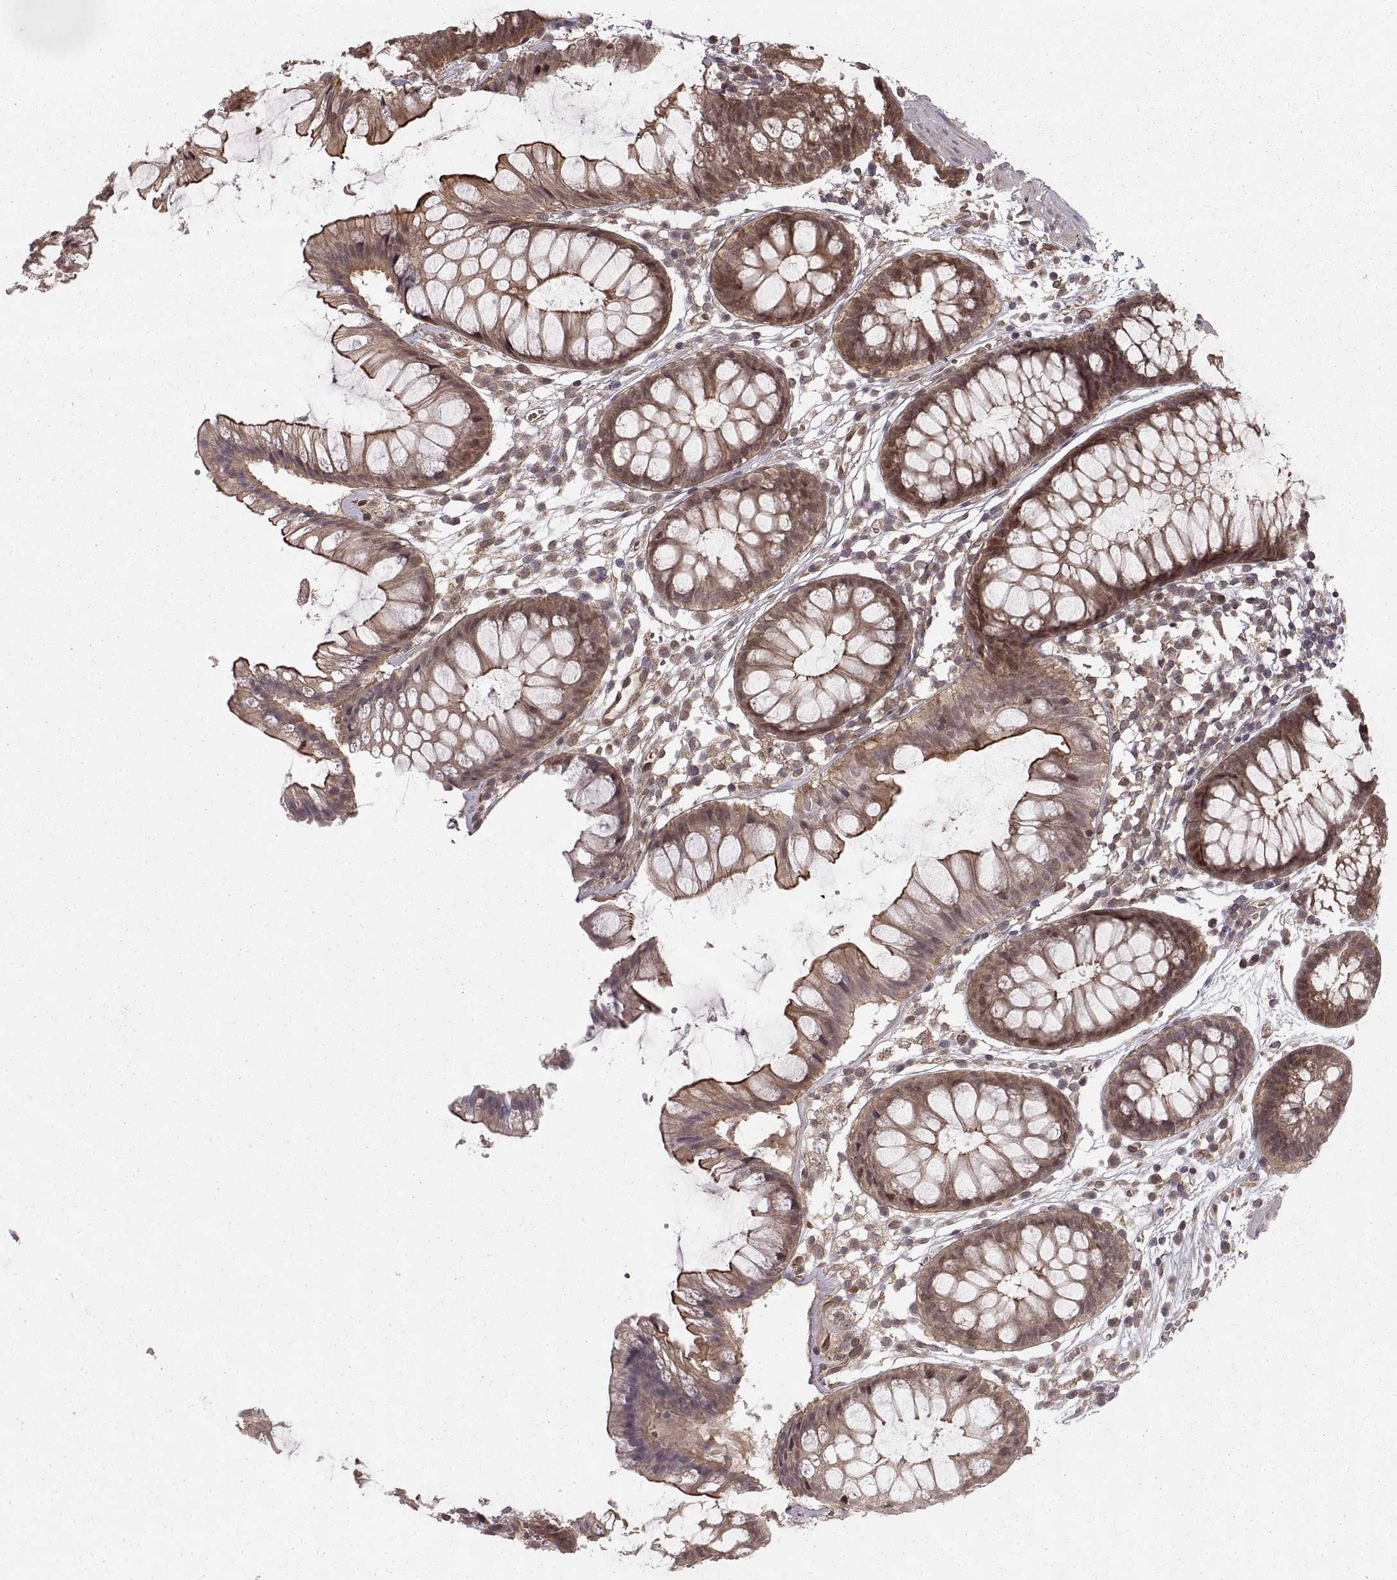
{"staining": {"intensity": "strong", "quantity": ">75%", "location": "cytoplasmic/membranous"}, "tissue": "colon", "cell_type": "Endothelial cells", "image_type": "normal", "snomed": [{"axis": "morphology", "description": "Normal tissue, NOS"}, {"axis": "morphology", "description": "Adenocarcinoma, NOS"}, {"axis": "topography", "description": "Colon"}], "caption": "IHC image of benign colon: human colon stained using immunohistochemistry shows high levels of strong protein expression localized specifically in the cytoplasmic/membranous of endothelial cells, appearing as a cytoplasmic/membranous brown color.", "gene": "DEDD", "patient": {"sex": "male", "age": 65}}